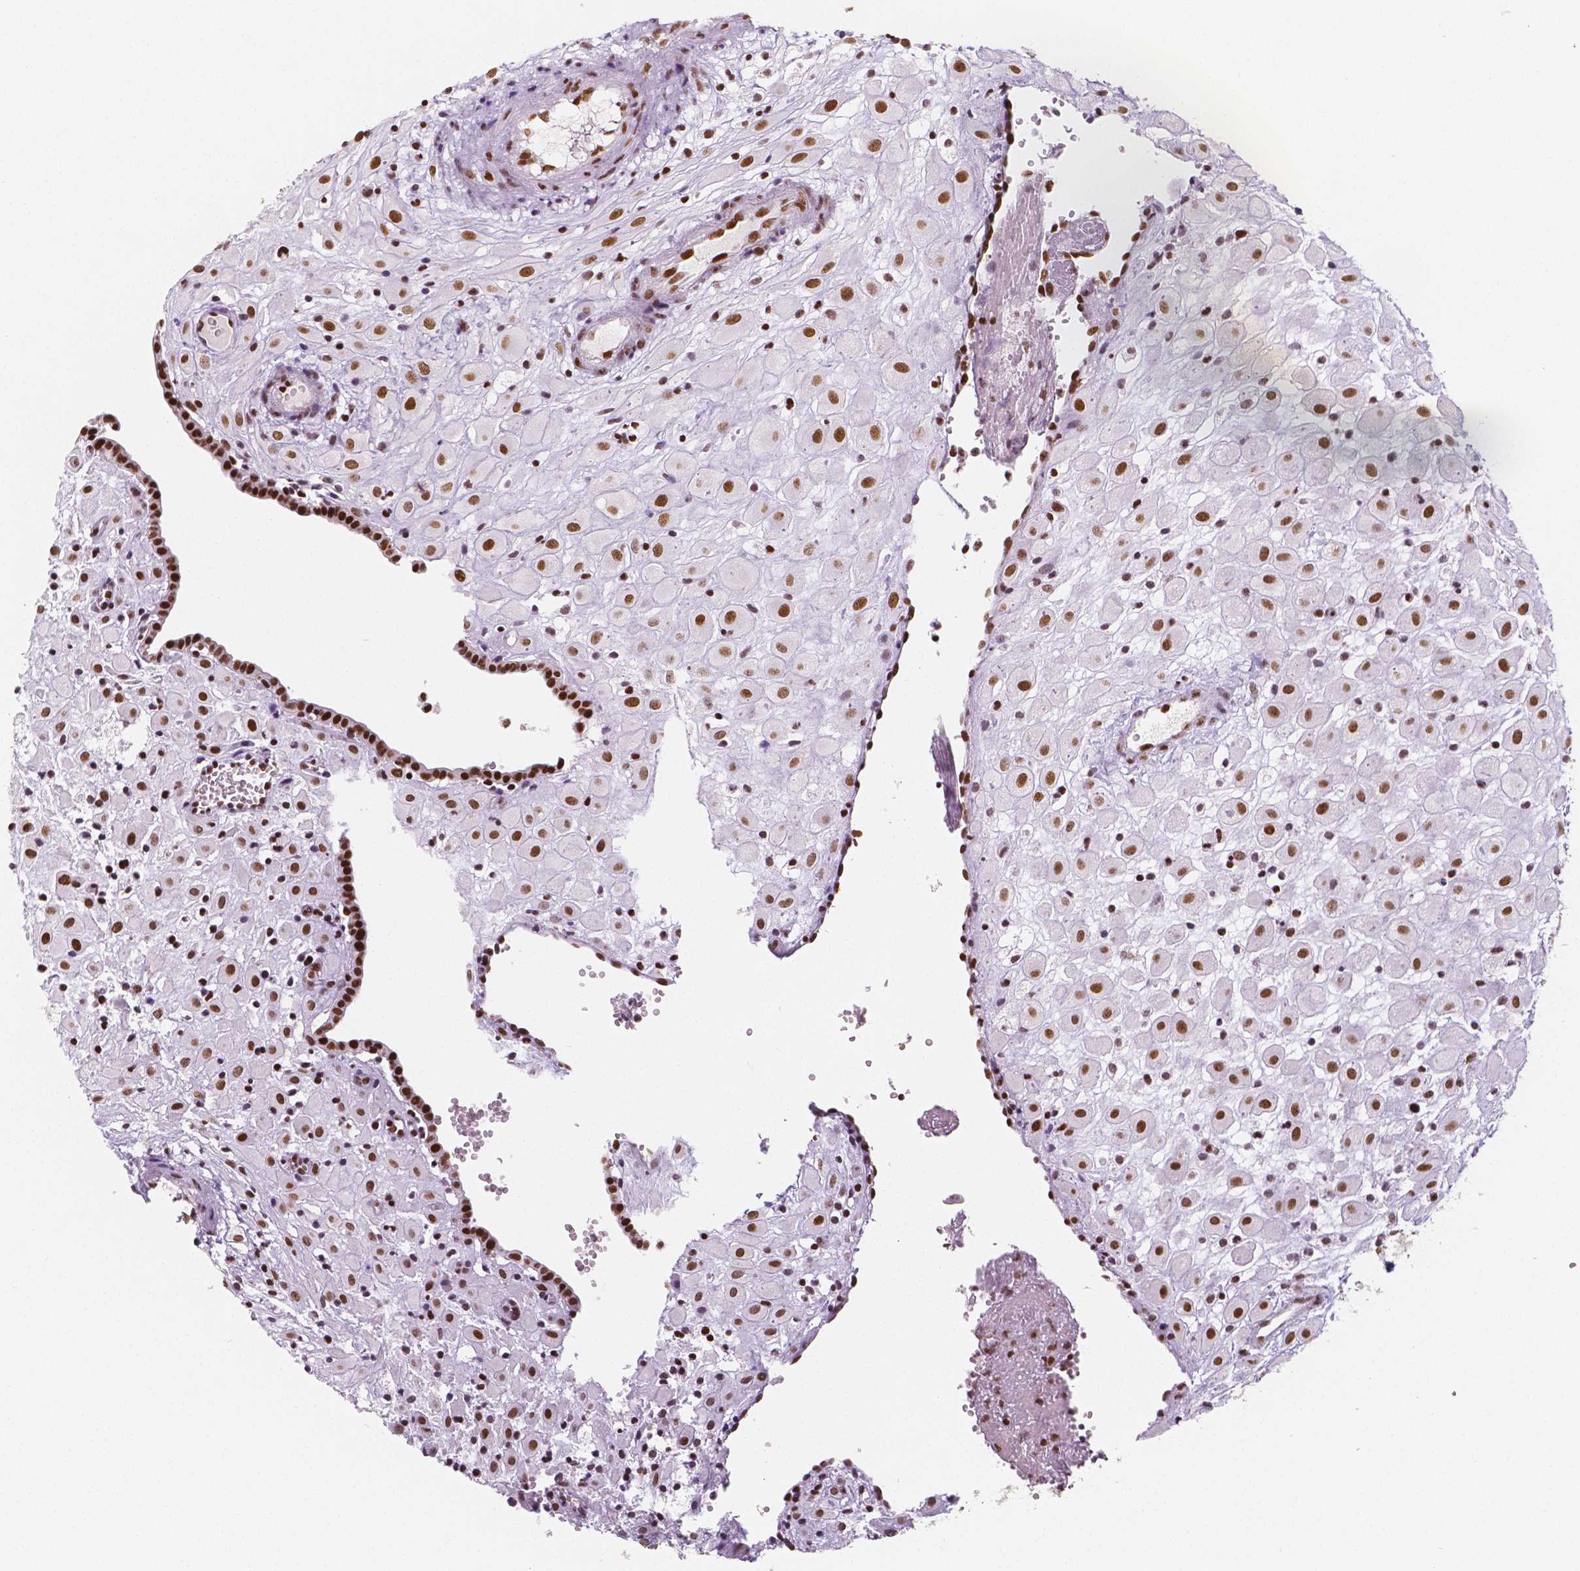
{"staining": {"intensity": "strong", "quantity": "25%-75%", "location": "nuclear"}, "tissue": "placenta", "cell_type": "Decidual cells", "image_type": "normal", "snomed": [{"axis": "morphology", "description": "Normal tissue, NOS"}, {"axis": "topography", "description": "Placenta"}], "caption": "A high amount of strong nuclear staining is seen in approximately 25%-75% of decidual cells in normal placenta.", "gene": "HDAC1", "patient": {"sex": "female", "age": 24}}